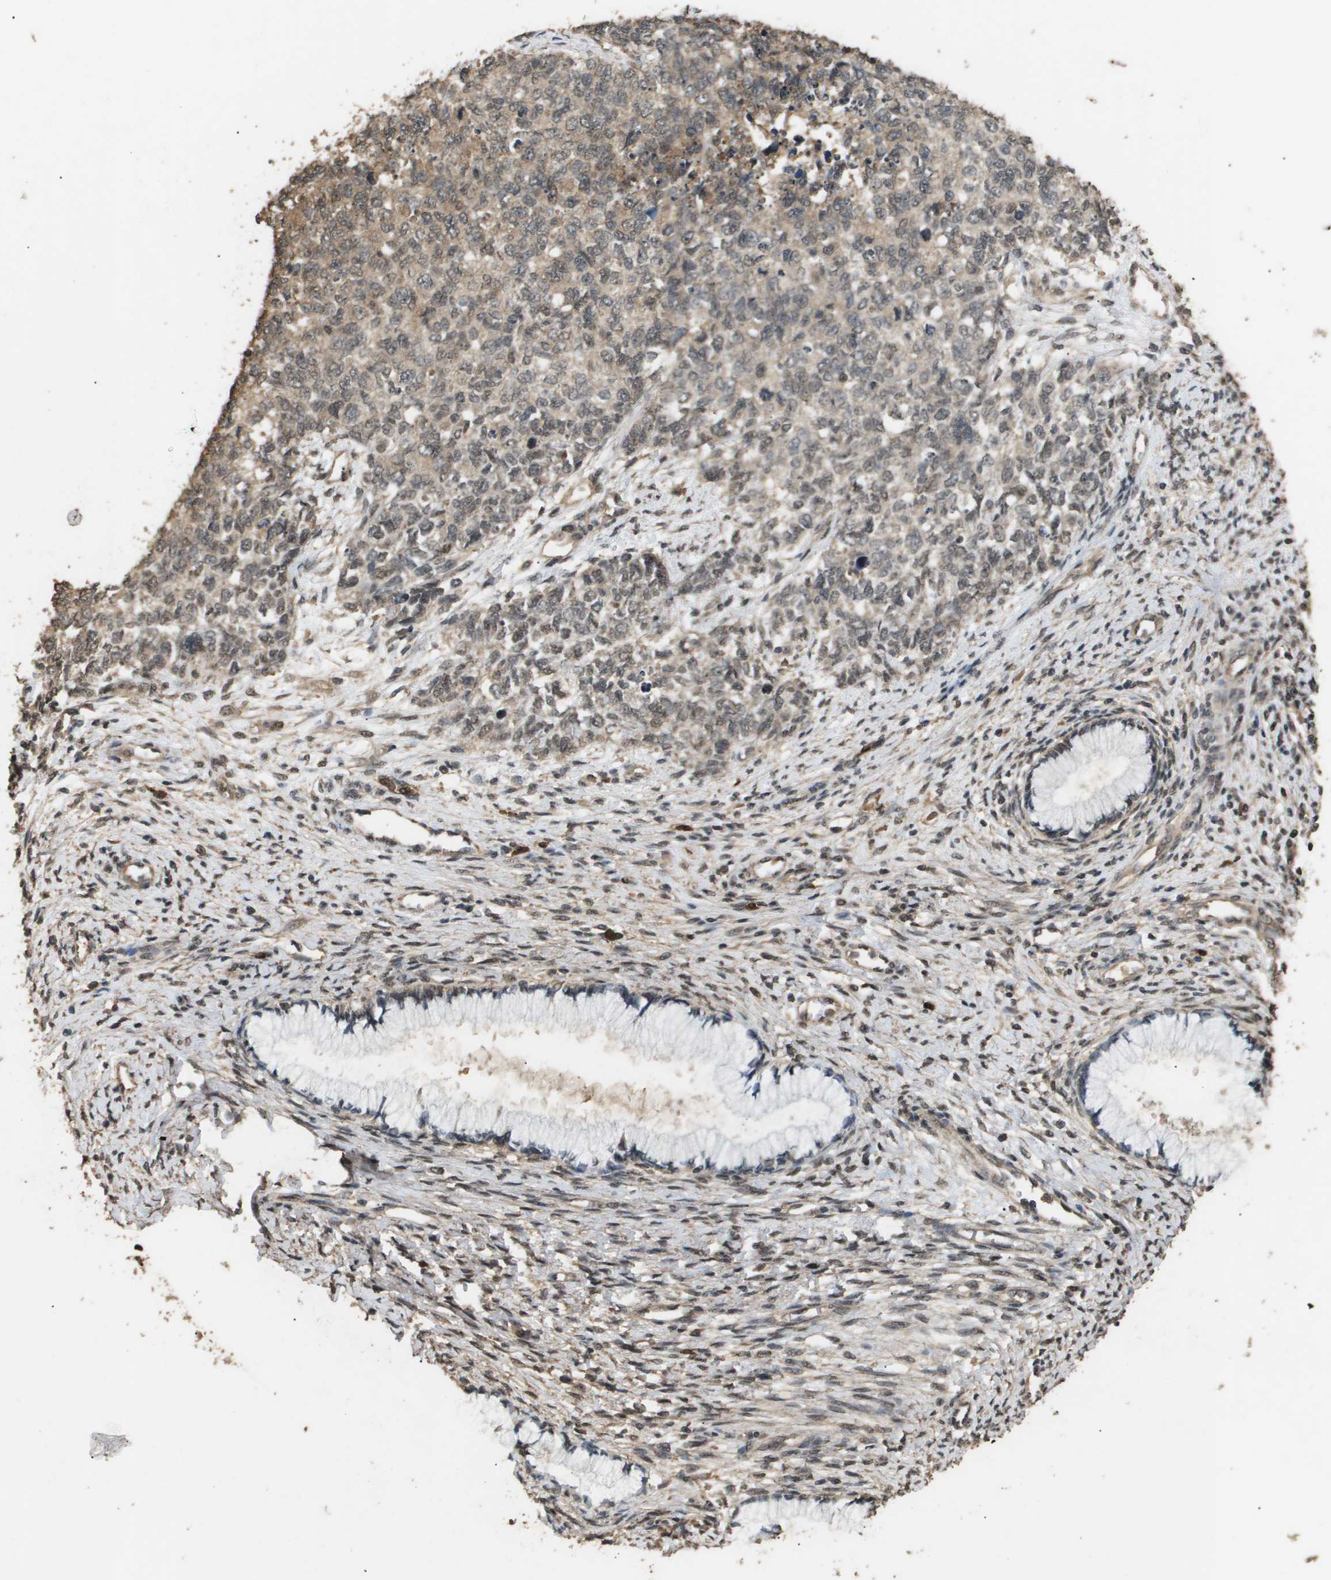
{"staining": {"intensity": "weak", "quantity": ">75%", "location": "cytoplasmic/membranous,nuclear"}, "tissue": "cervical cancer", "cell_type": "Tumor cells", "image_type": "cancer", "snomed": [{"axis": "morphology", "description": "Squamous cell carcinoma, NOS"}, {"axis": "topography", "description": "Cervix"}], "caption": "DAB (3,3'-diaminobenzidine) immunohistochemical staining of squamous cell carcinoma (cervical) demonstrates weak cytoplasmic/membranous and nuclear protein positivity in about >75% of tumor cells.", "gene": "ING1", "patient": {"sex": "female", "age": 63}}